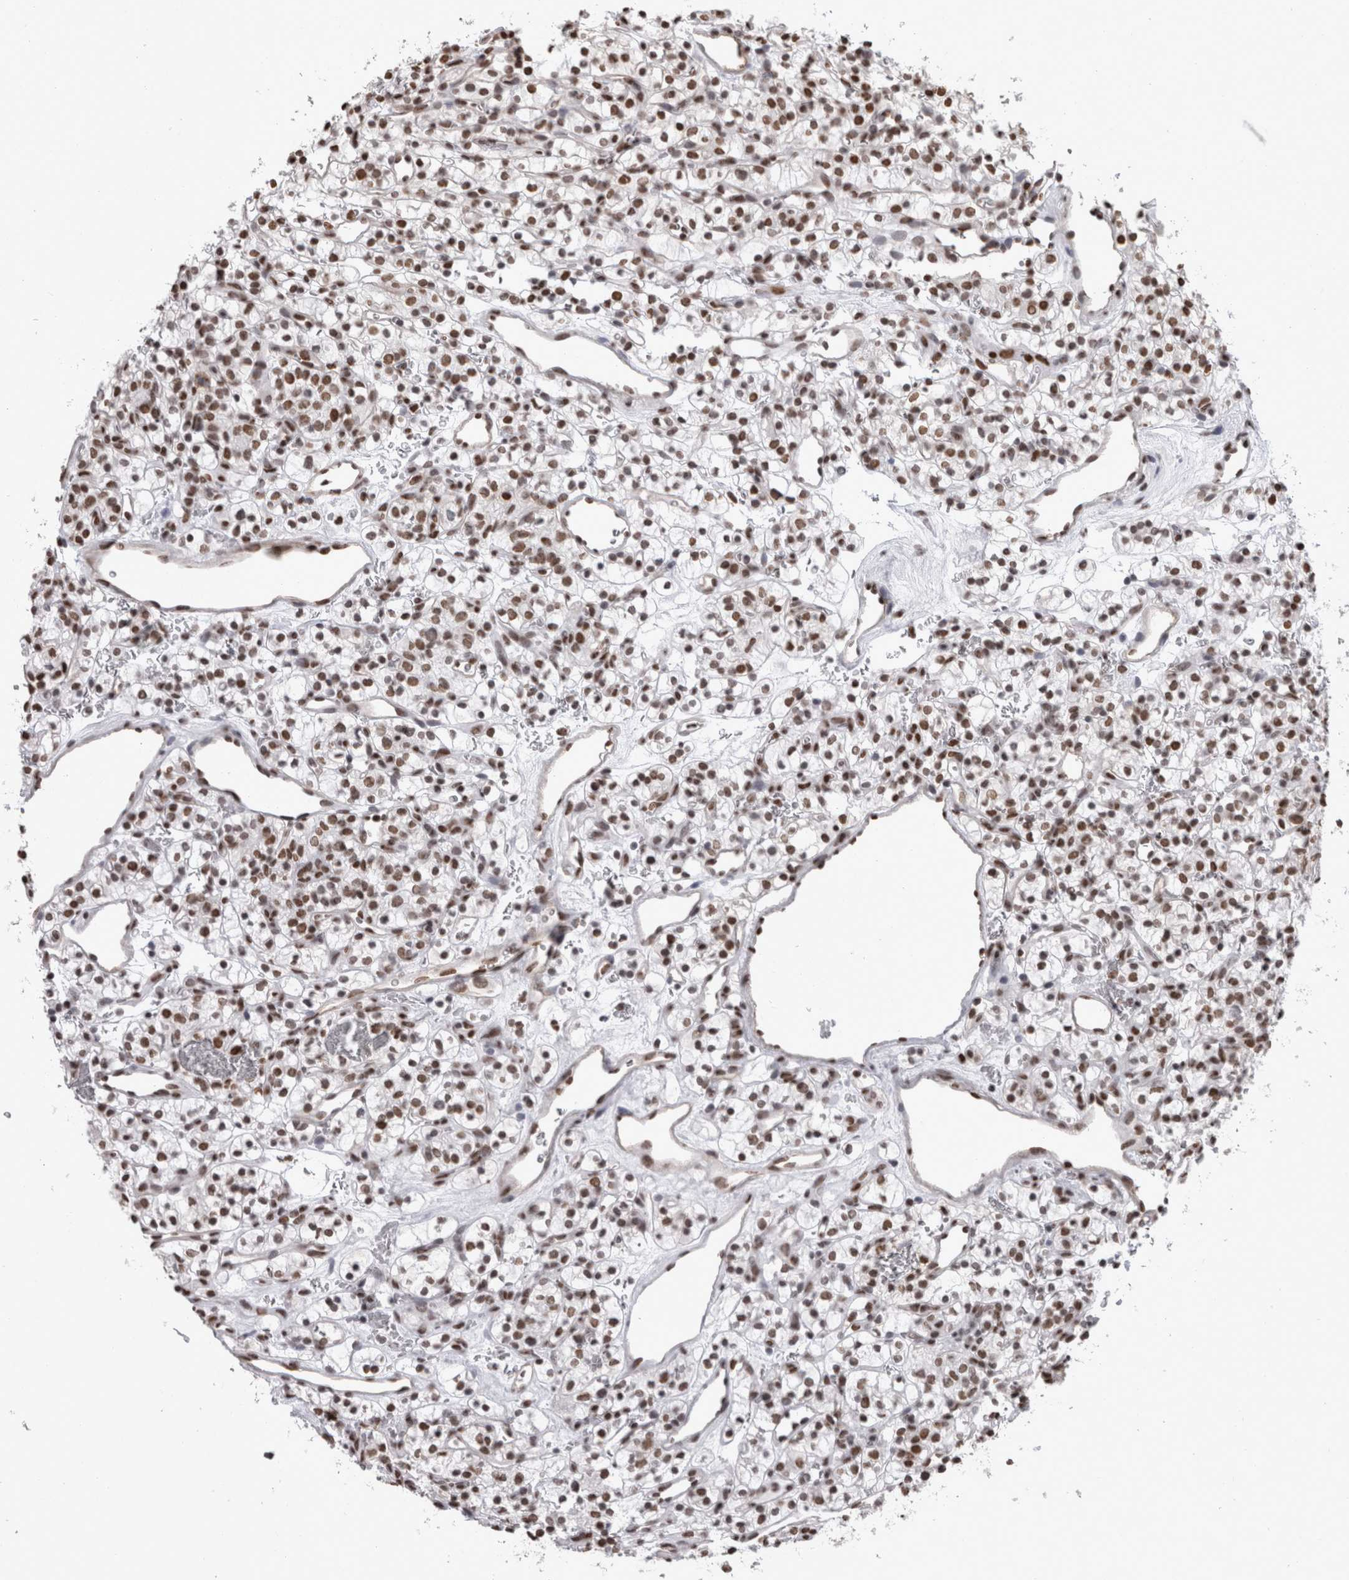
{"staining": {"intensity": "moderate", "quantity": ">75%", "location": "nuclear"}, "tissue": "renal cancer", "cell_type": "Tumor cells", "image_type": "cancer", "snomed": [{"axis": "morphology", "description": "Adenocarcinoma, NOS"}, {"axis": "topography", "description": "Kidney"}], "caption": "Immunohistochemical staining of renal cancer (adenocarcinoma) exhibits moderate nuclear protein positivity in approximately >75% of tumor cells.", "gene": "HNRNPM", "patient": {"sex": "female", "age": 57}}